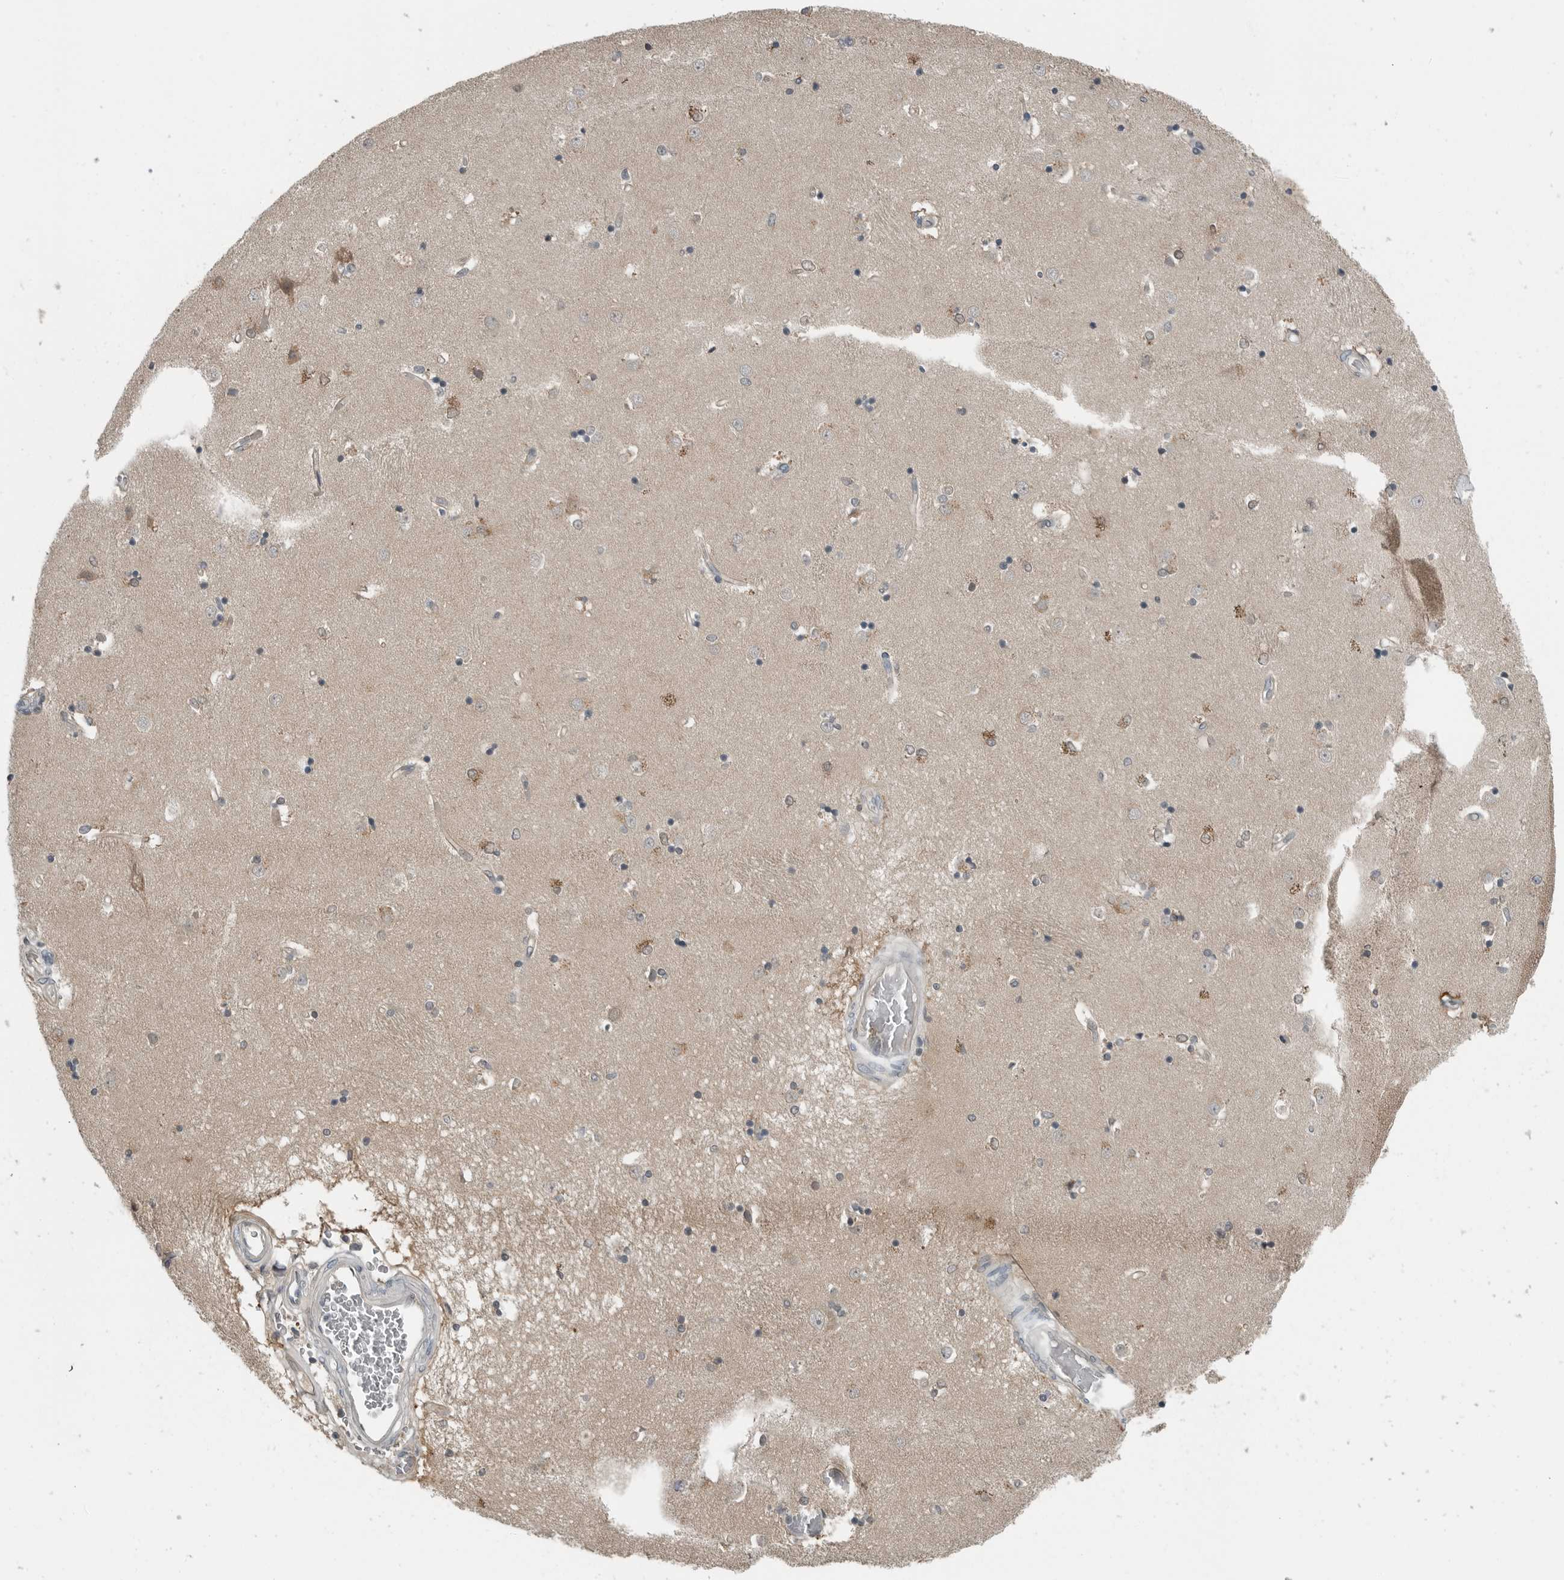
{"staining": {"intensity": "moderate", "quantity": "<25%", "location": "cytoplasmic/membranous"}, "tissue": "caudate", "cell_type": "Glial cells", "image_type": "normal", "snomed": [{"axis": "morphology", "description": "Normal tissue, NOS"}, {"axis": "topography", "description": "Lateral ventricle wall"}], "caption": "A brown stain shows moderate cytoplasmic/membranous positivity of a protein in glial cells of unremarkable human caudate.", "gene": "ENSG00000286112", "patient": {"sex": "male", "age": 45}}